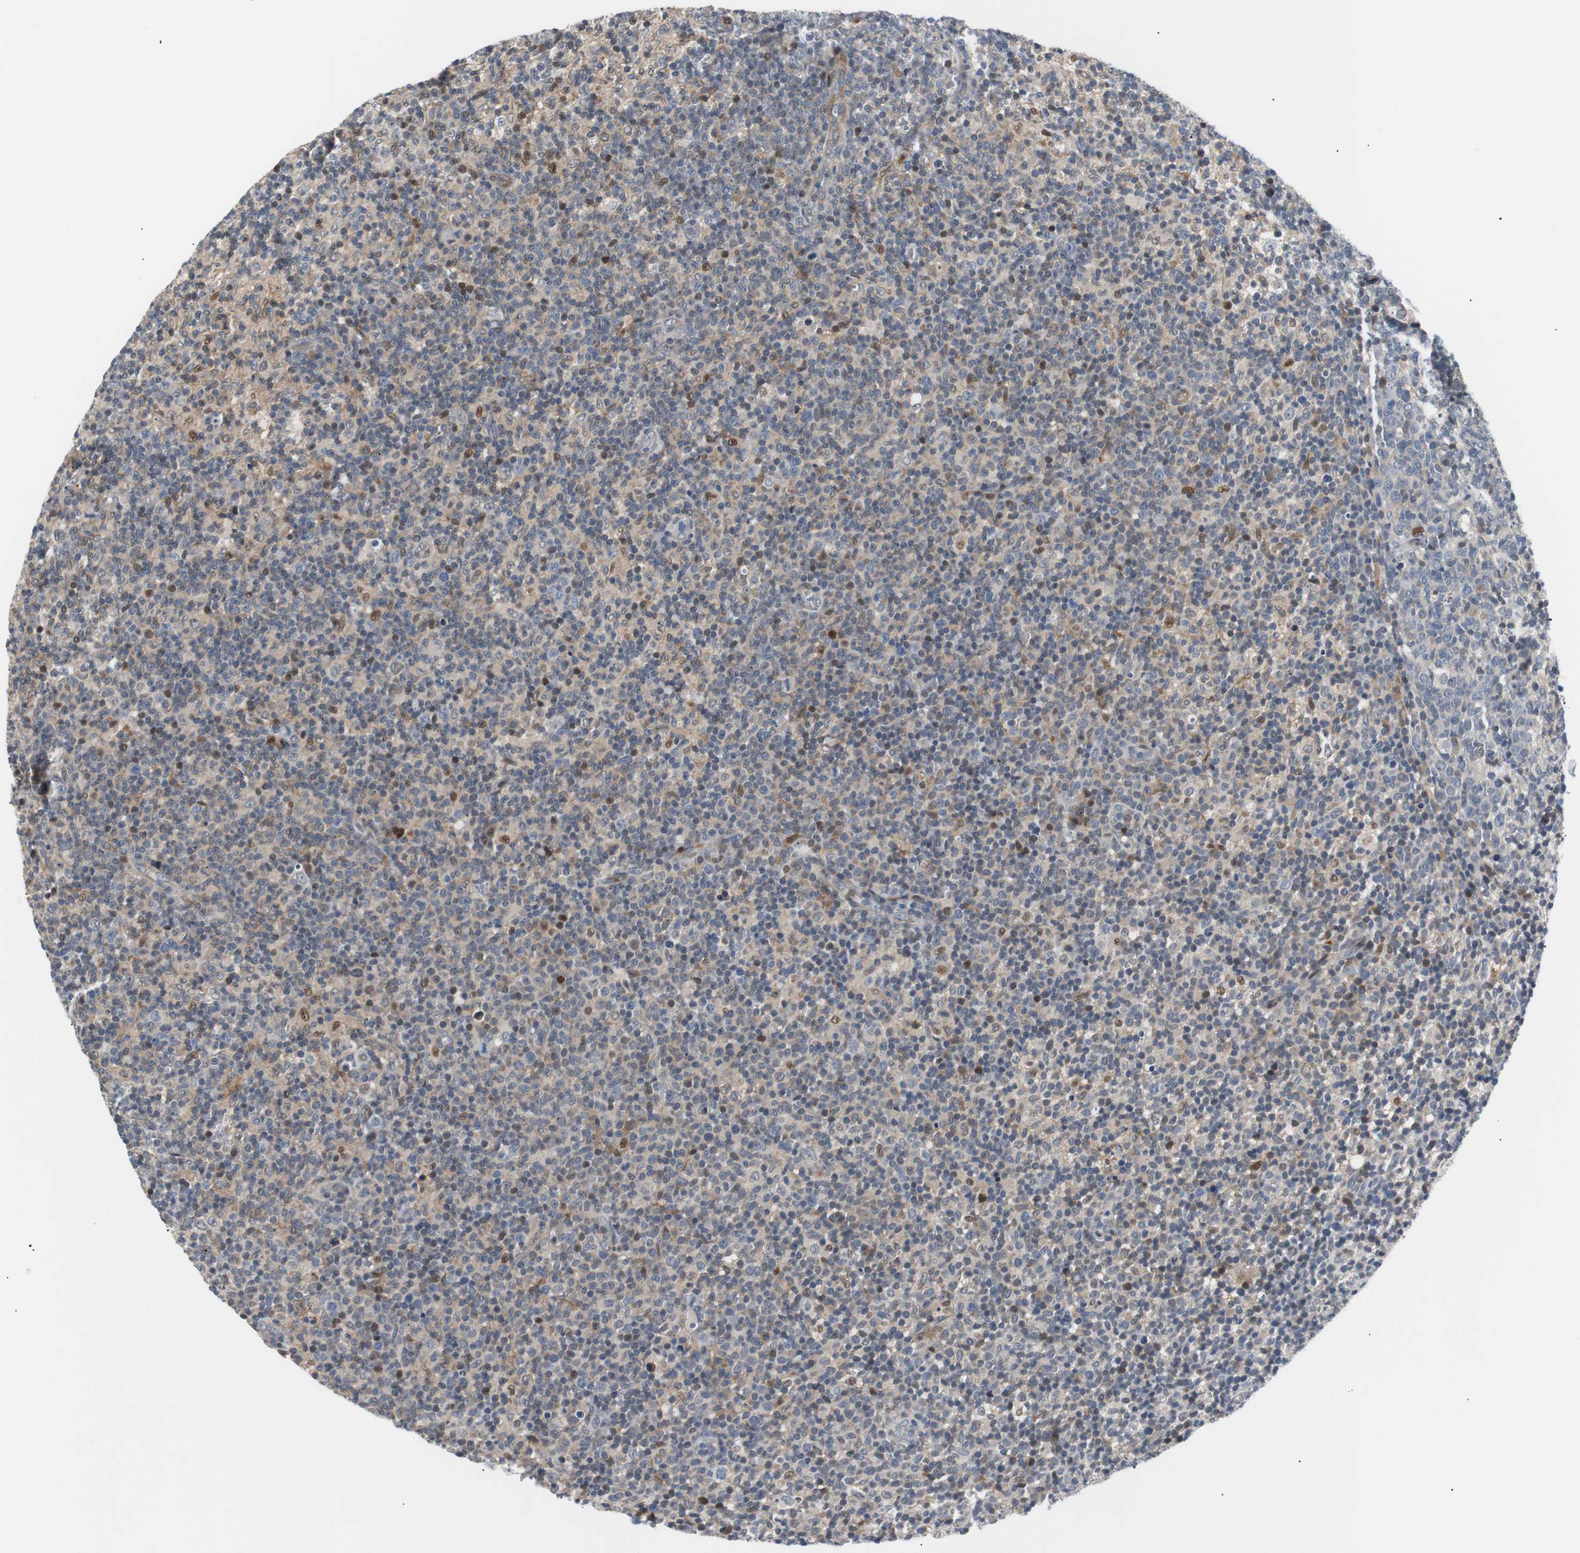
{"staining": {"intensity": "weak", "quantity": "<25%", "location": "nuclear"}, "tissue": "lymph node", "cell_type": "Germinal center cells", "image_type": "normal", "snomed": [{"axis": "morphology", "description": "Normal tissue, NOS"}, {"axis": "morphology", "description": "Inflammation, NOS"}, {"axis": "topography", "description": "Lymph node"}], "caption": "This is a image of IHC staining of unremarkable lymph node, which shows no staining in germinal center cells.", "gene": "MAP2K4", "patient": {"sex": "male", "age": 55}}